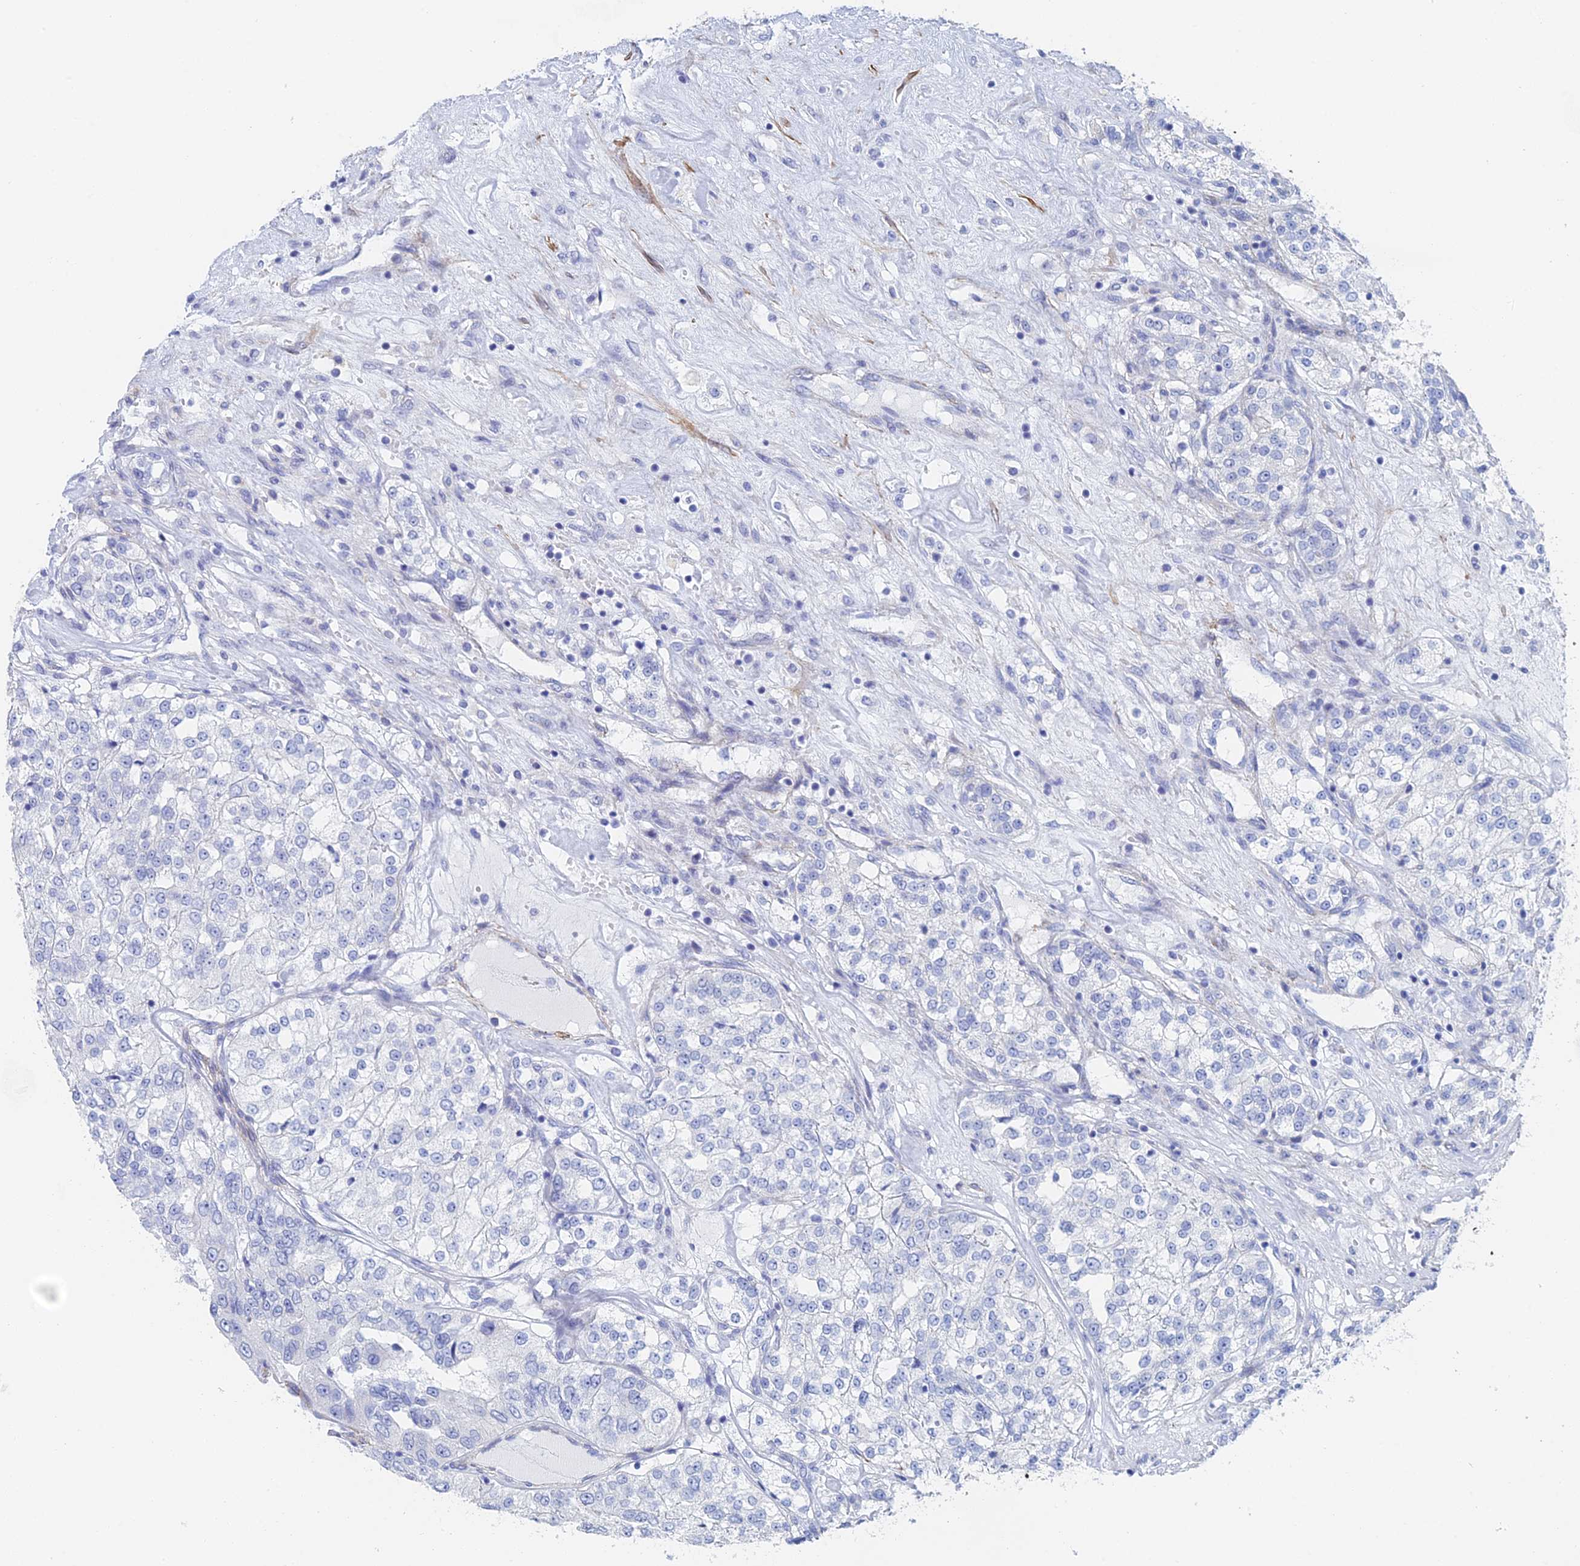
{"staining": {"intensity": "negative", "quantity": "none", "location": "none"}, "tissue": "renal cancer", "cell_type": "Tumor cells", "image_type": "cancer", "snomed": [{"axis": "morphology", "description": "Adenocarcinoma, NOS"}, {"axis": "topography", "description": "Kidney"}], "caption": "Immunohistochemistry (IHC) photomicrograph of neoplastic tissue: renal cancer (adenocarcinoma) stained with DAB (3,3'-diaminobenzidine) shows no significant protein staining in tumor cells.", "gene": "KCNK18", "patient": {"sex": "female", "age": 63}}